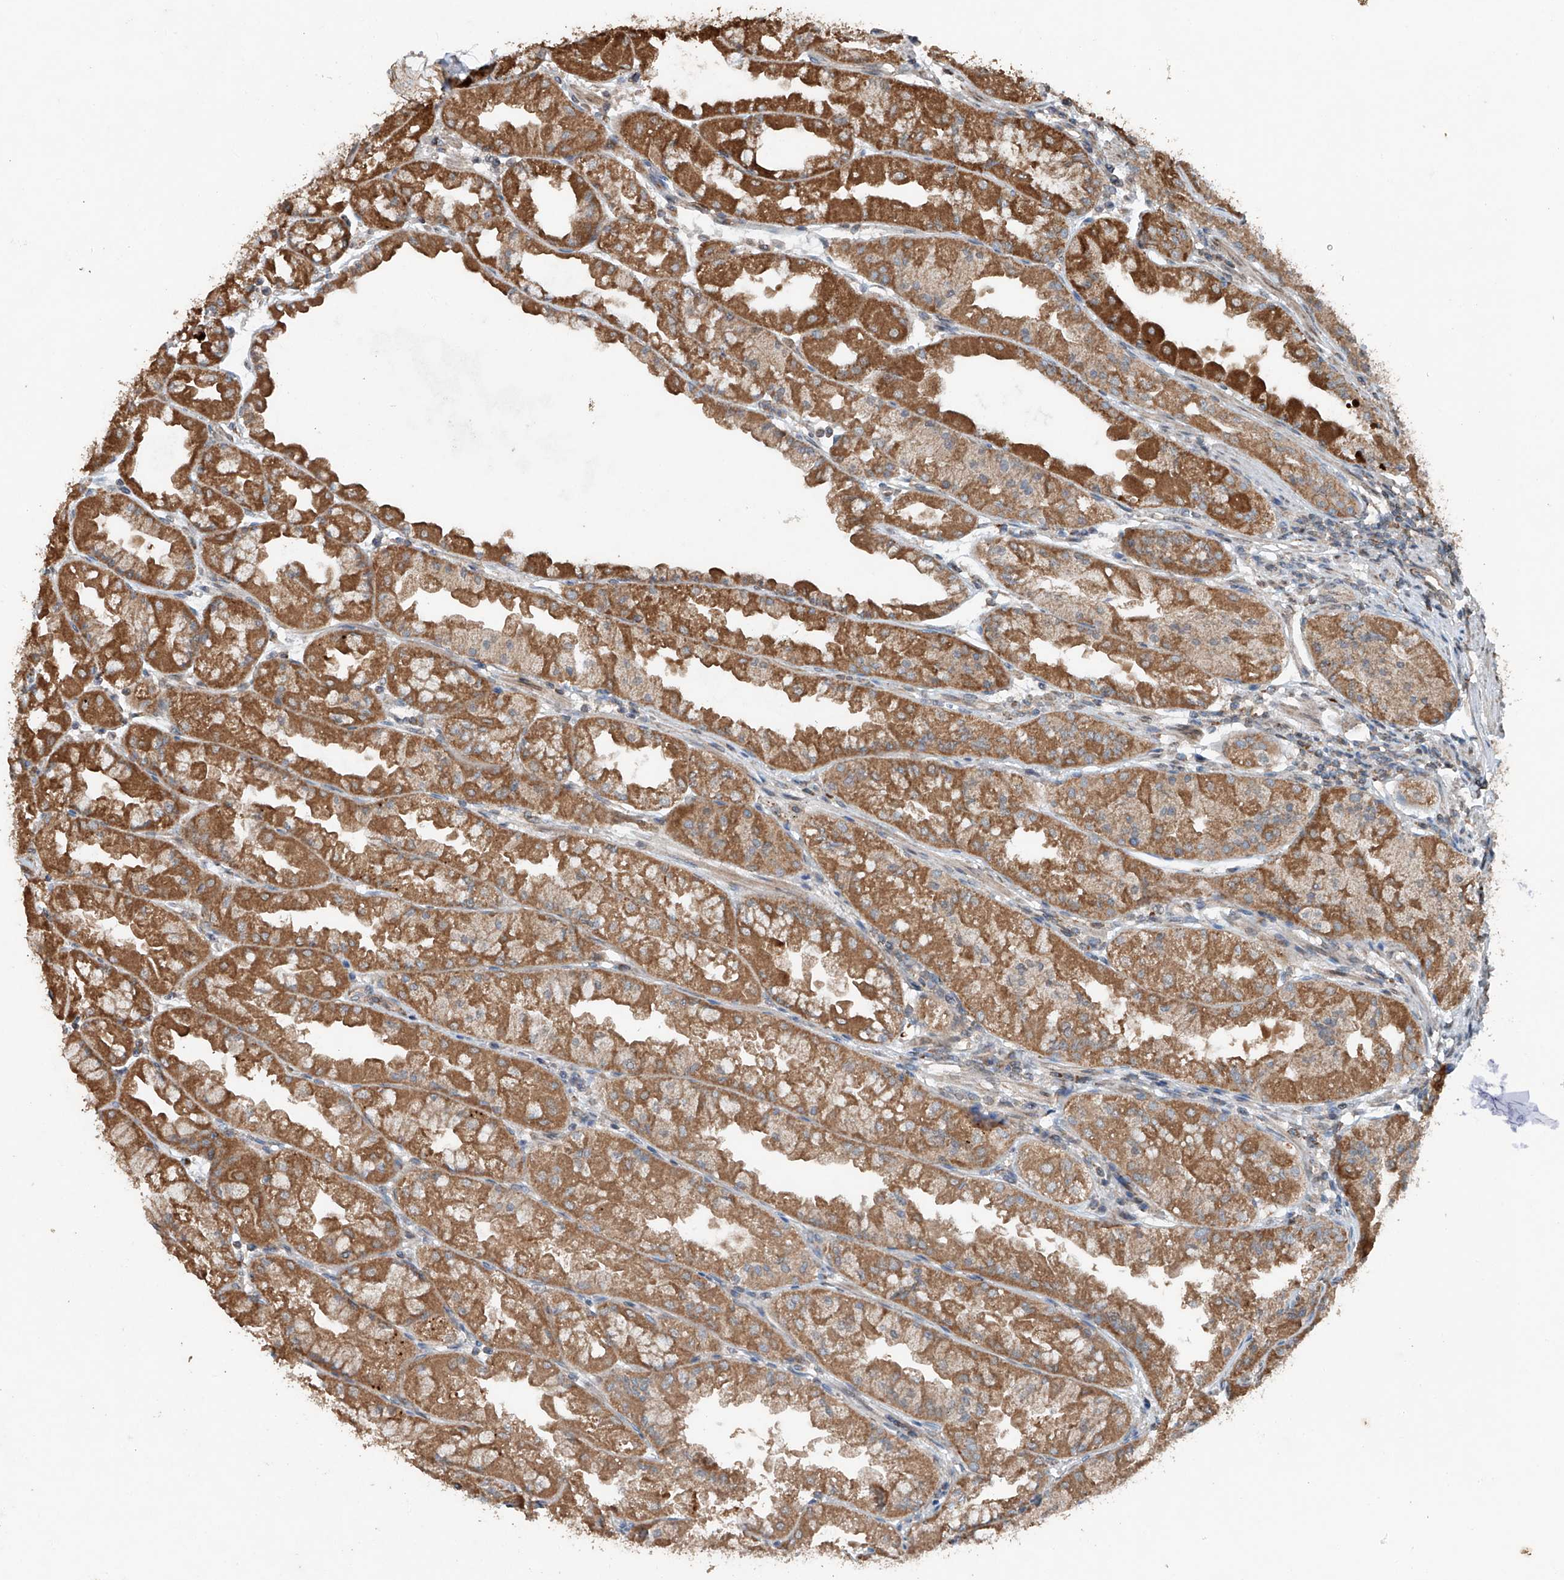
{"staining": {"intensity": "moderate", "quantity": ">75%", "location": "cytoplasmic/membranous"}, "tissue": "stomach", "cell_type": "Glandular cells", "image_type": "normal", "snomed": [{"axis": "morphology", "description": "Normal tissue, NOS"}, {"axis": "topography", "description": "Stomach, upper"}], "caption": "High-power microscopy captured an immunohistochemistry (IHC) micrograph of benign stomach, revealing moderate cytoplasmic/membranous positivity in approximately >75% of glandular cells. The protein of interest is stained brown, and the nuclei are stained in blue (DAB IHC with brightfield microscopy, high magnification).", "gene": "AP4B1", "patient": {"sex": "male", "age": 47}}